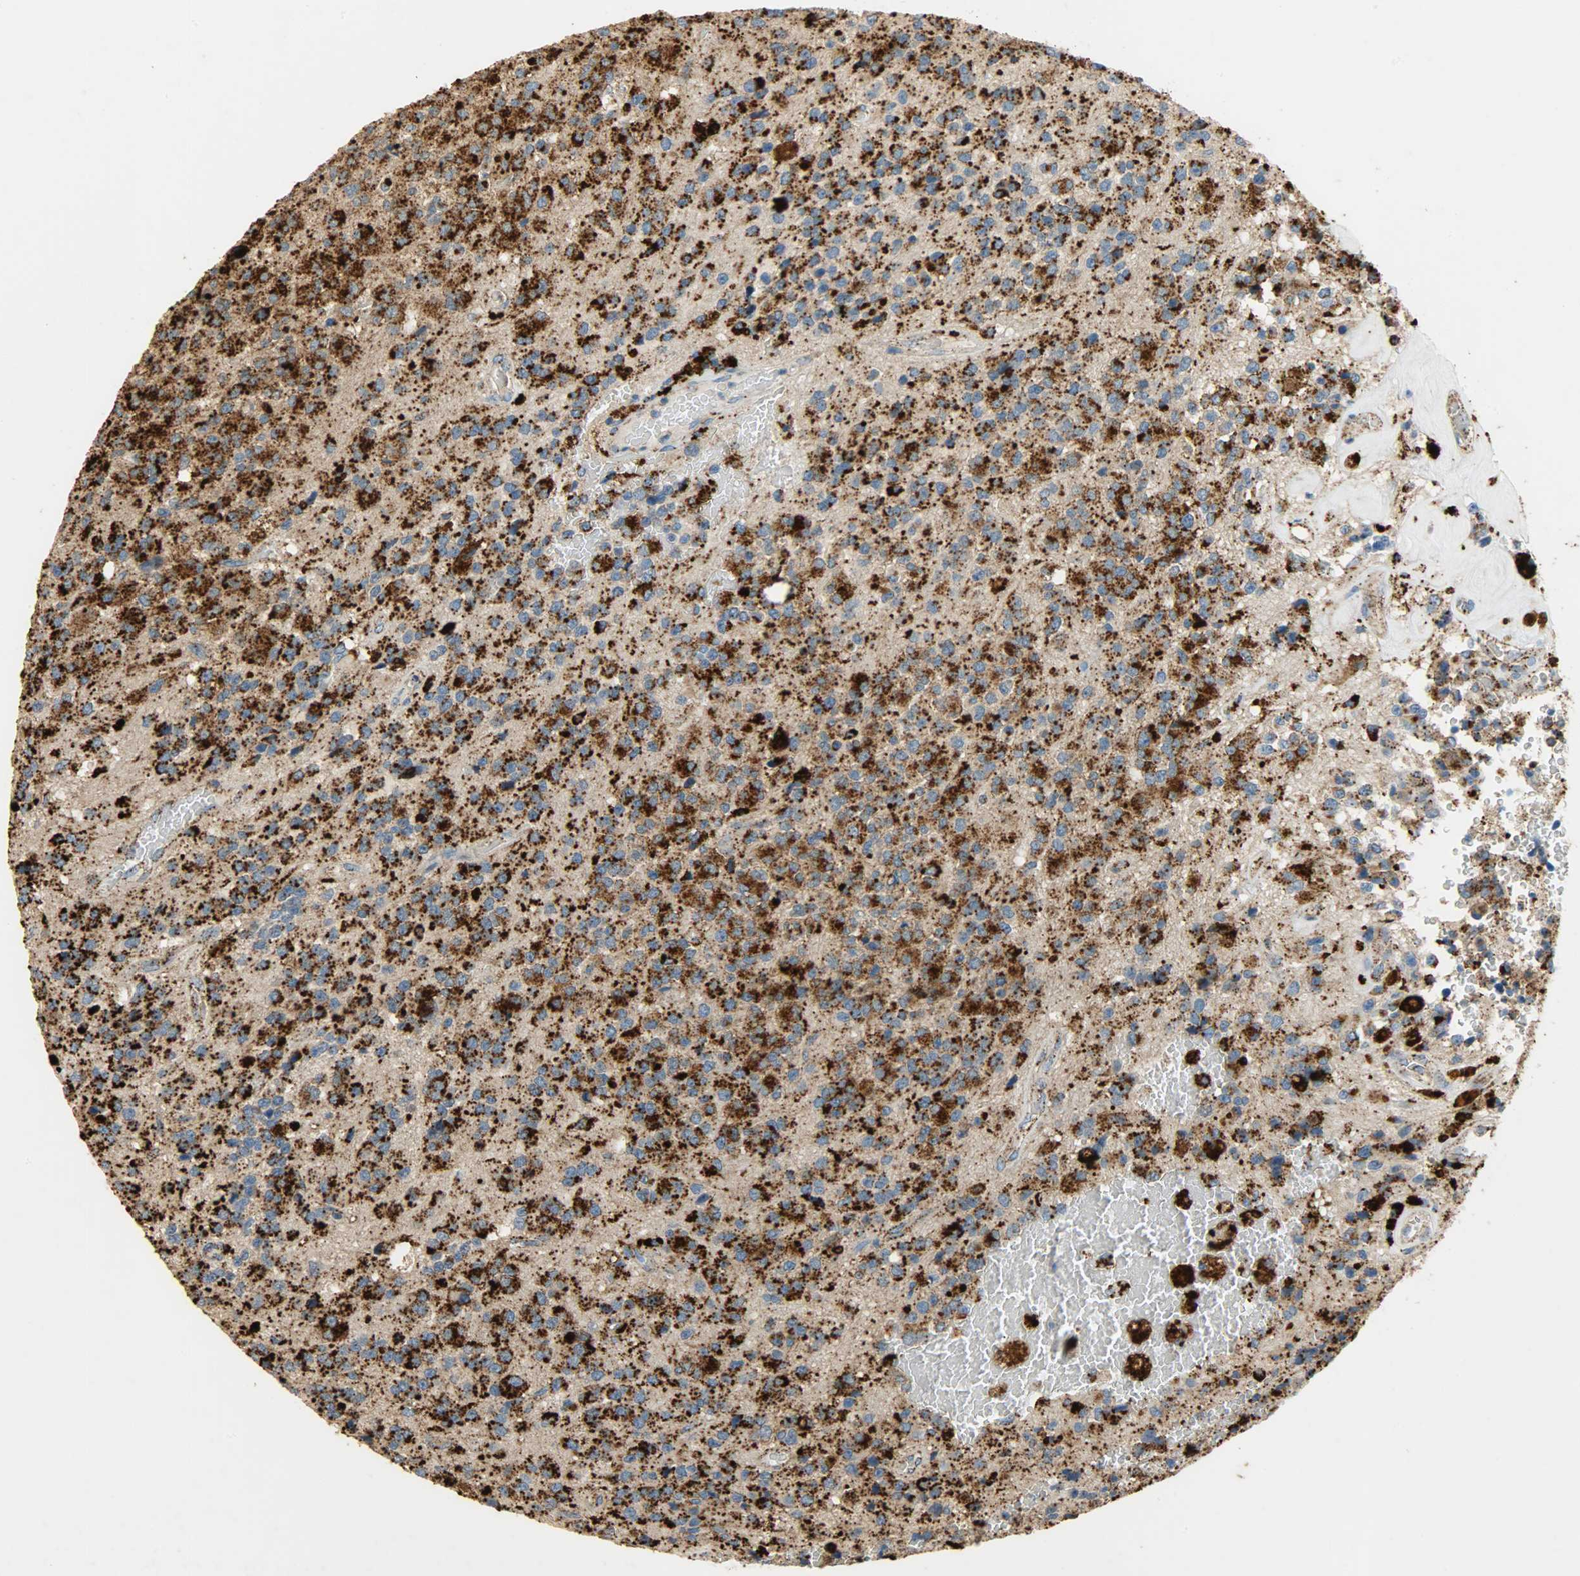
{"staining": {"intensity": "strong", "quantity": "25%-75%", "location": "cytoplasmic/membranous"}, "tissue": "glioma", "cell_type": "Tumor cells", "image_type": "cancer", "snomed": [{"axis": "morphology", "description": "Glioma, malignant, High grade"}, {"axis": "topography", "description": "pancreas cauda"}], "caption": "This image displays immunohistochemistry staining of glioma, with high strong cytoplasmic/membranous expression in about 25%-75% of tumor cells.", "gene": "ASAH1", "patient": {"sex": "male", "age": 60}}